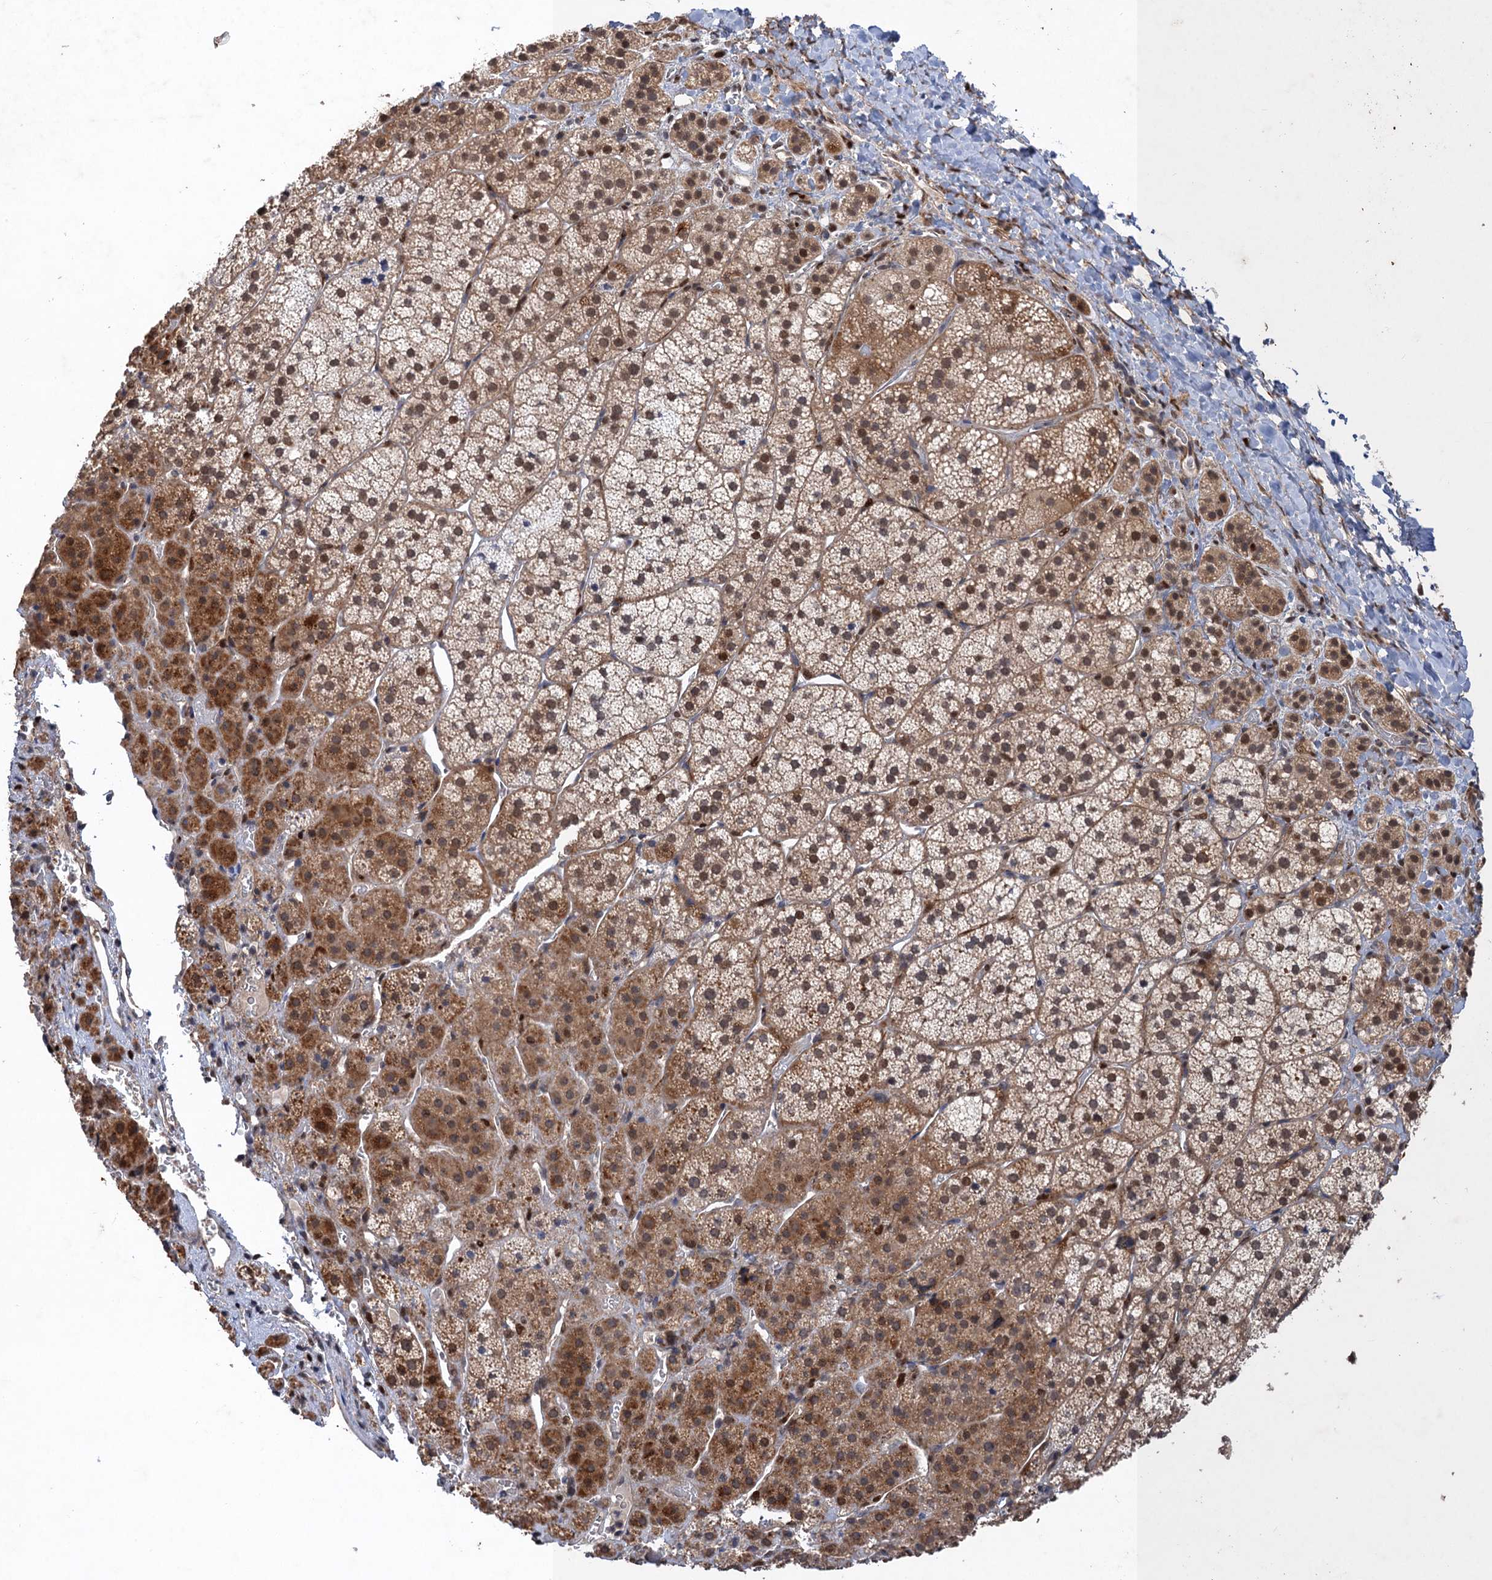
{"staining": {"intensity": "moderate", "quantity": "25%-75%", "location": "cytoplasmic/membranous,nuclear"}, "tissue": "adrenal gland", "cell_type": "Glandular cells", "image_type": "normal", "snomed": [{"axis": "morphology", "description": "Normal tissue, NOS"}, {"axis": "topography", "description": "Adrenal gland"}], "caption": "High-power microscopy captured an IHC micrograph of normal adrenal gland, revealing moderate cytoplasmic/membranous,nuclear positivity in approximately 25%-75% of glandular cells.", "gene": "TTC31", "patient": {"sex": "female", "age": 44}}